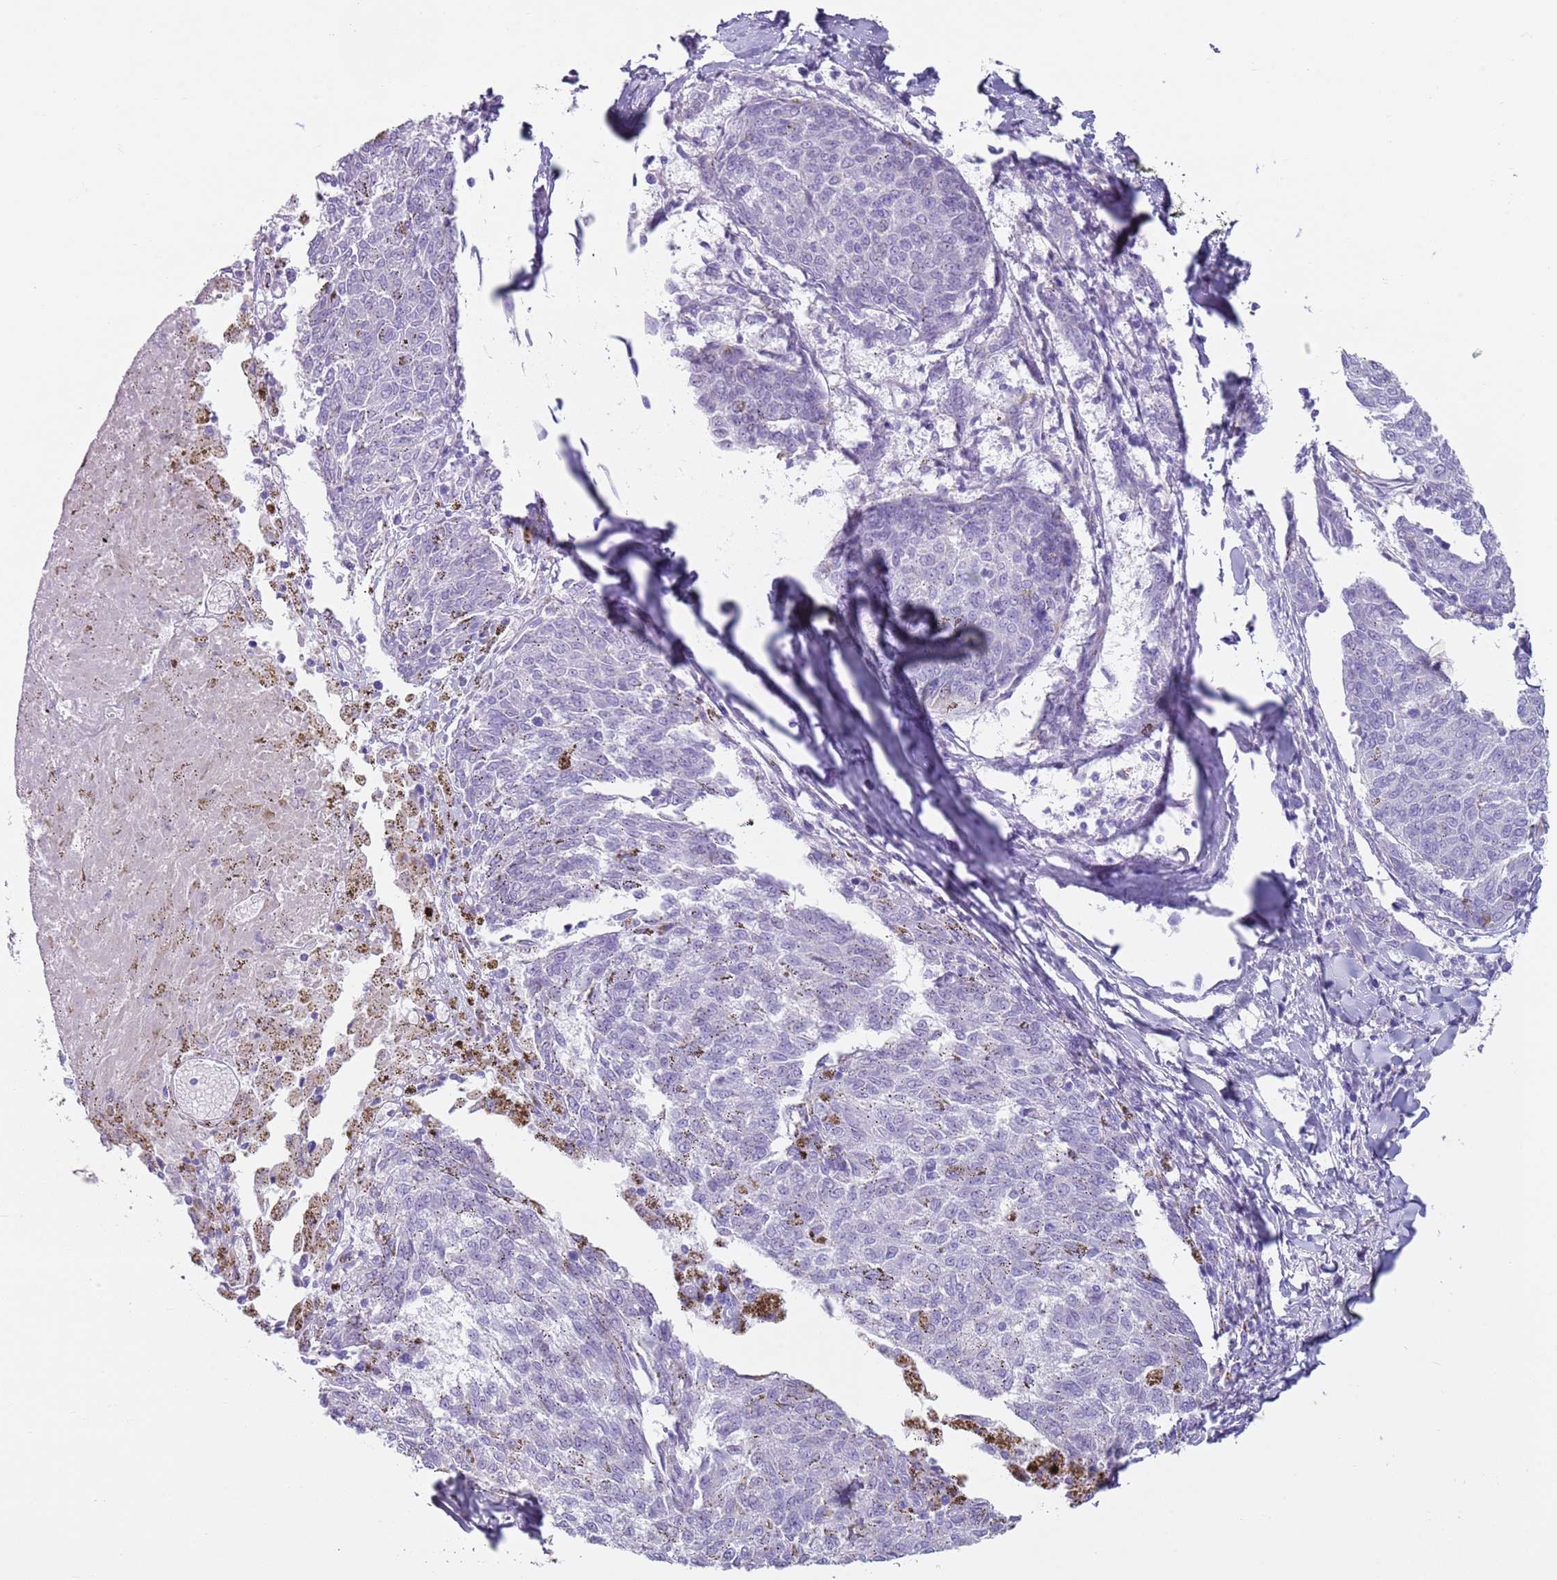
{"staining": {"intensity": "negative", "quantity": "none", "location": "none"}, "tissue": "melanoma", "cell_type": "Tumor cells", "image_type": "cancer", "snomed": [{"axis": "morphology", "description": "Malignant melanoma, NOS"}, {"axis": "topography", "description": "Skin"}], "caption": "An image of melanoma stained for a protein demonstrates no brown staining in tumor cells.", "gene": "CD177", "patient": {"sex": "female", "age": 72}}